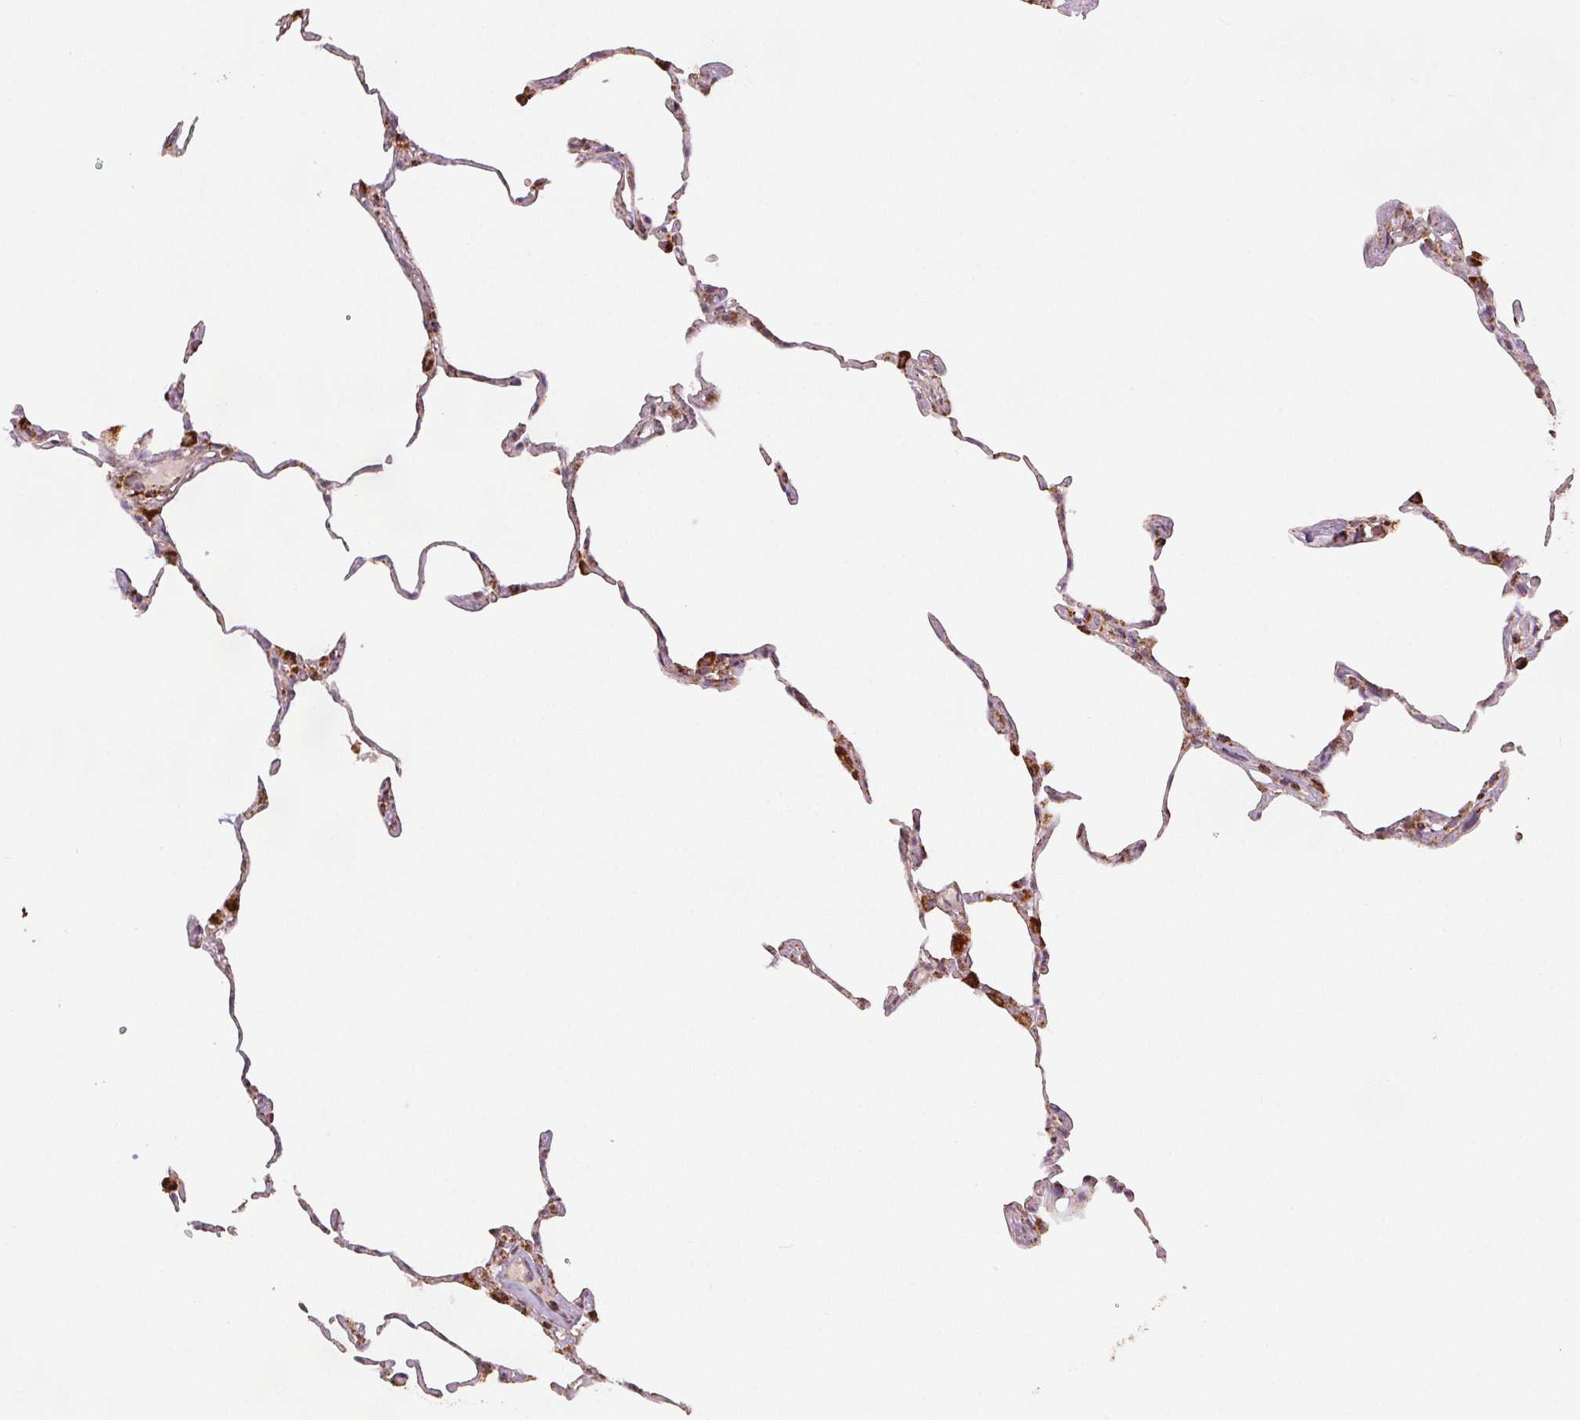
{"staining": {"intensity": "moderate", "quantity": "25%-75%", "location": "cytoplasmic/membranous"}, "tissue": "lung", "cell_type": "Alveolar cells", "image_type": "normal", "snomed": [{"axis": "morphology", "description": "Normal tissue, NOS"}, {"axis": "topography", "description": "Lung"}], "caption": "Protein expression analysis of benign human lung reveals moderate cytoplasmic/membranous staining in approximately 25%-75% of alveolar cells. The staining was performed using DAB (3,3'-diaminobenzidine), with brown indicating positive protein expression. Nuclei are stained blue with hematoxylin.", "gene": "SDHB", "patient": {"sex": "female", "age": 57}}